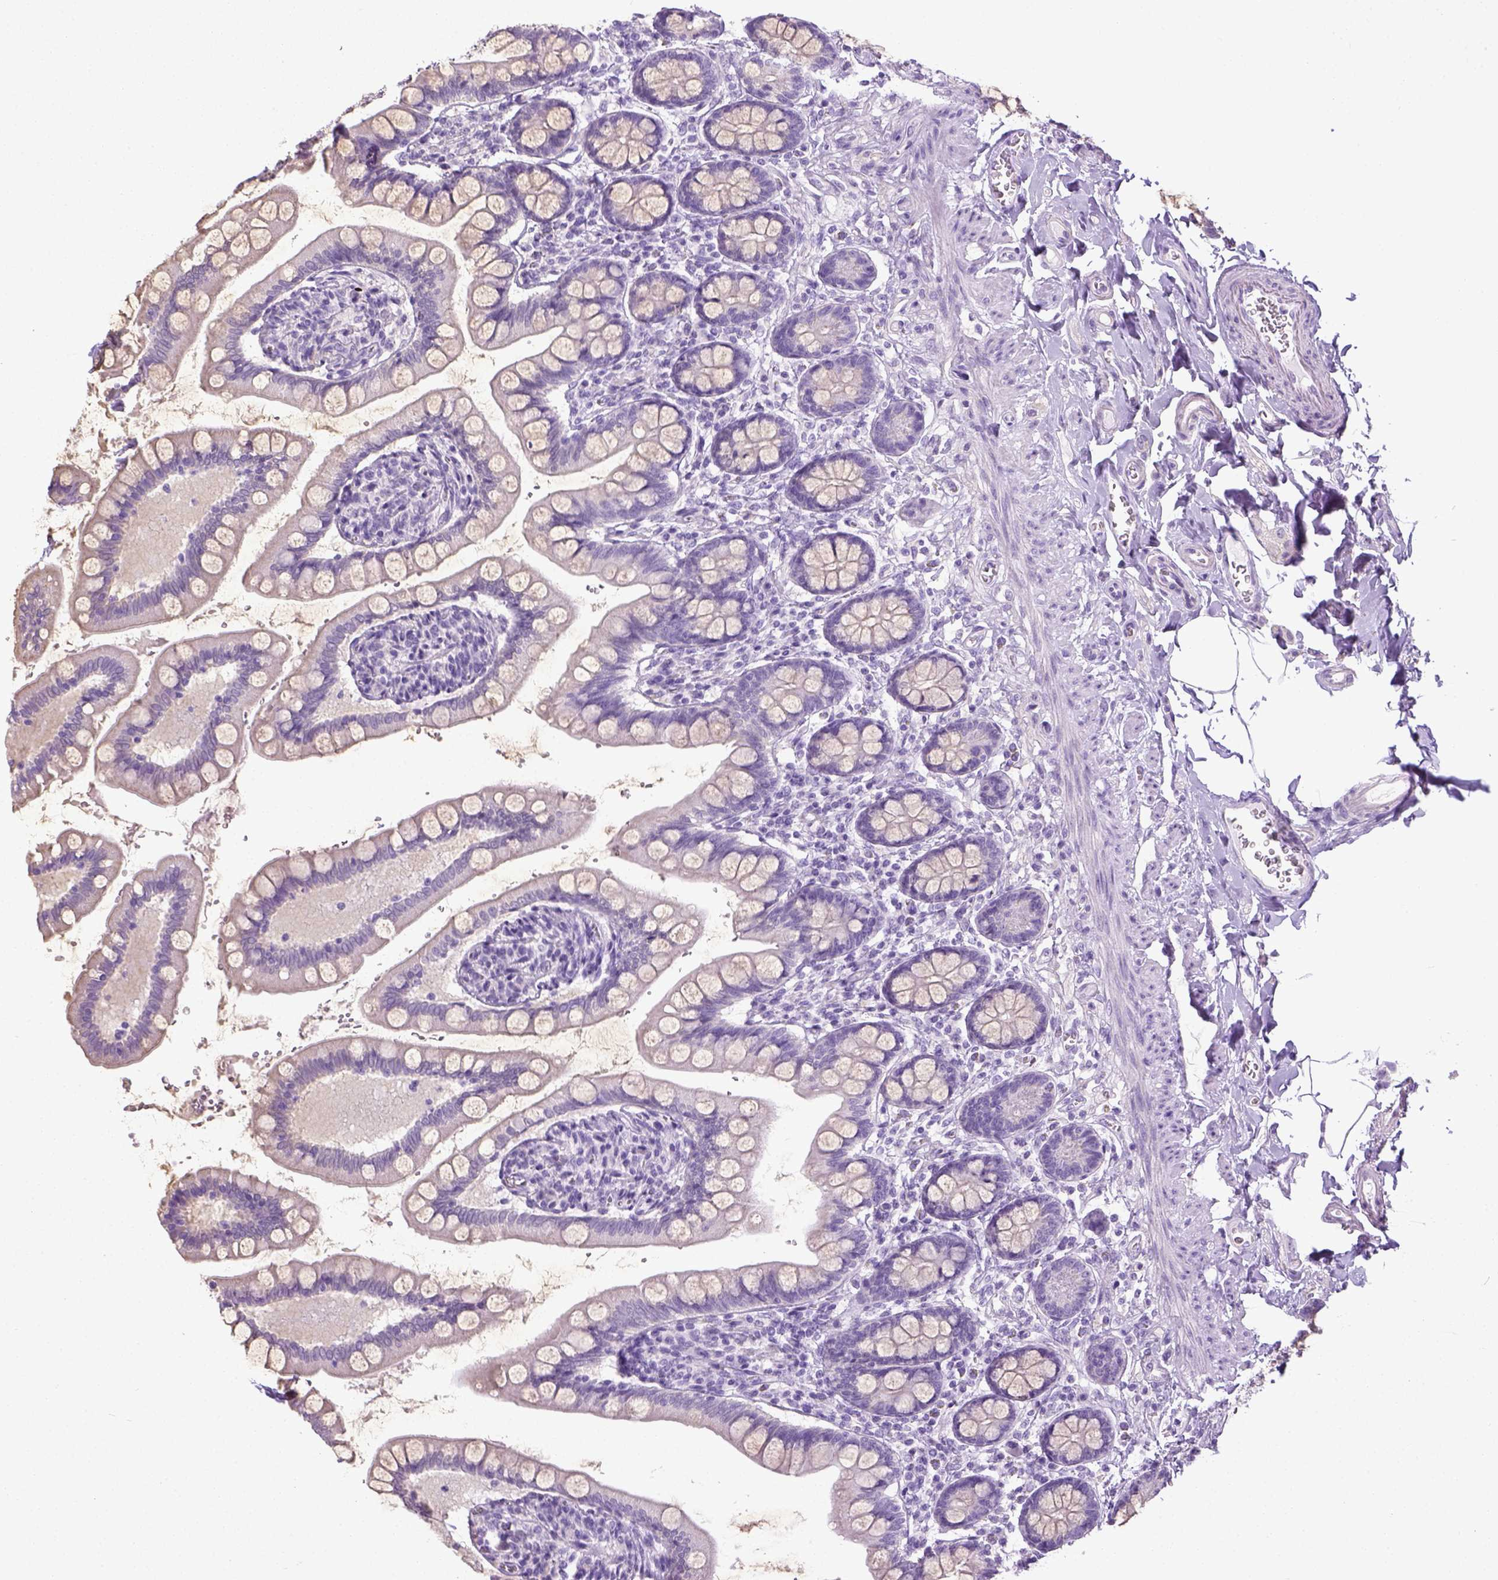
{"staining": {"intensity": "negative", "quantity": "none", "location": "none"}, "tissue": "small intestine", "cell_type": "Glandular cells", "image_type": "normal", "snomed": [{"axis": "morphology", "description": "Normal tissue, NOS"}, {"axis": "topography", "description": "Small intestine"}], "caption": "The IHC image has no significant positivity in glandular cells of small intestine. (DAB immunohistochemistry visualized using brightfield microscopy, high magnification).", "gene": "LGSN", "patient": {"sex": "female", "age": 56}}